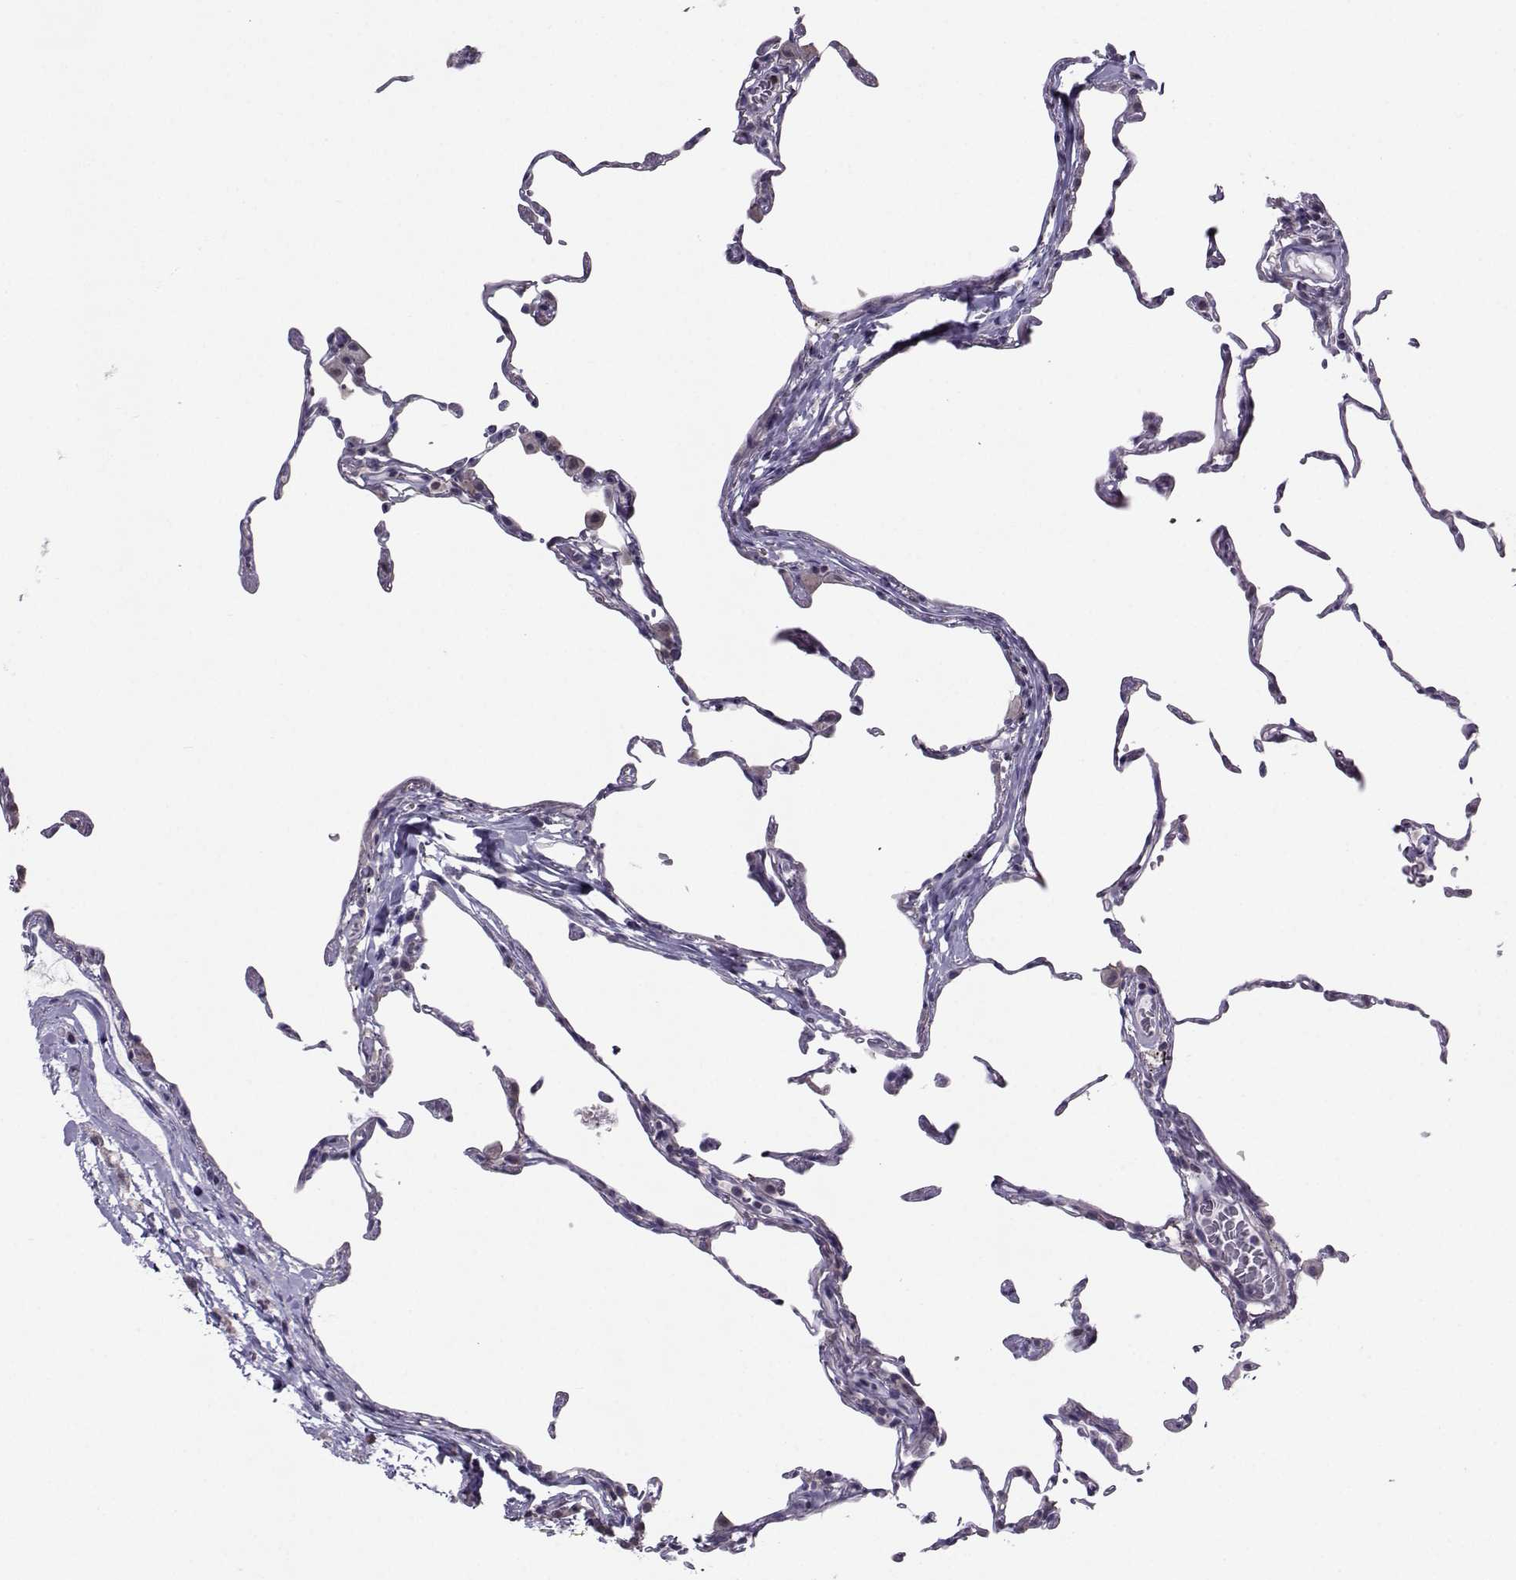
{"staining": {"intensity": "negative", "quantity": "none", "location": "none"}, "tissue": "lung", "cell_type": "Alveolar cells", "image_type": "normal", "snomed": [{"axis": "morphology", "description": "Normal tissue, NOS"}, {"axis": "topography", "description": "Lung"}], "caption": "The photomicrograph demonstrates no staining of alveolar cells in normal lung.", "gene": "PGK1", "patient": {"sex": "female", "age": 57}}